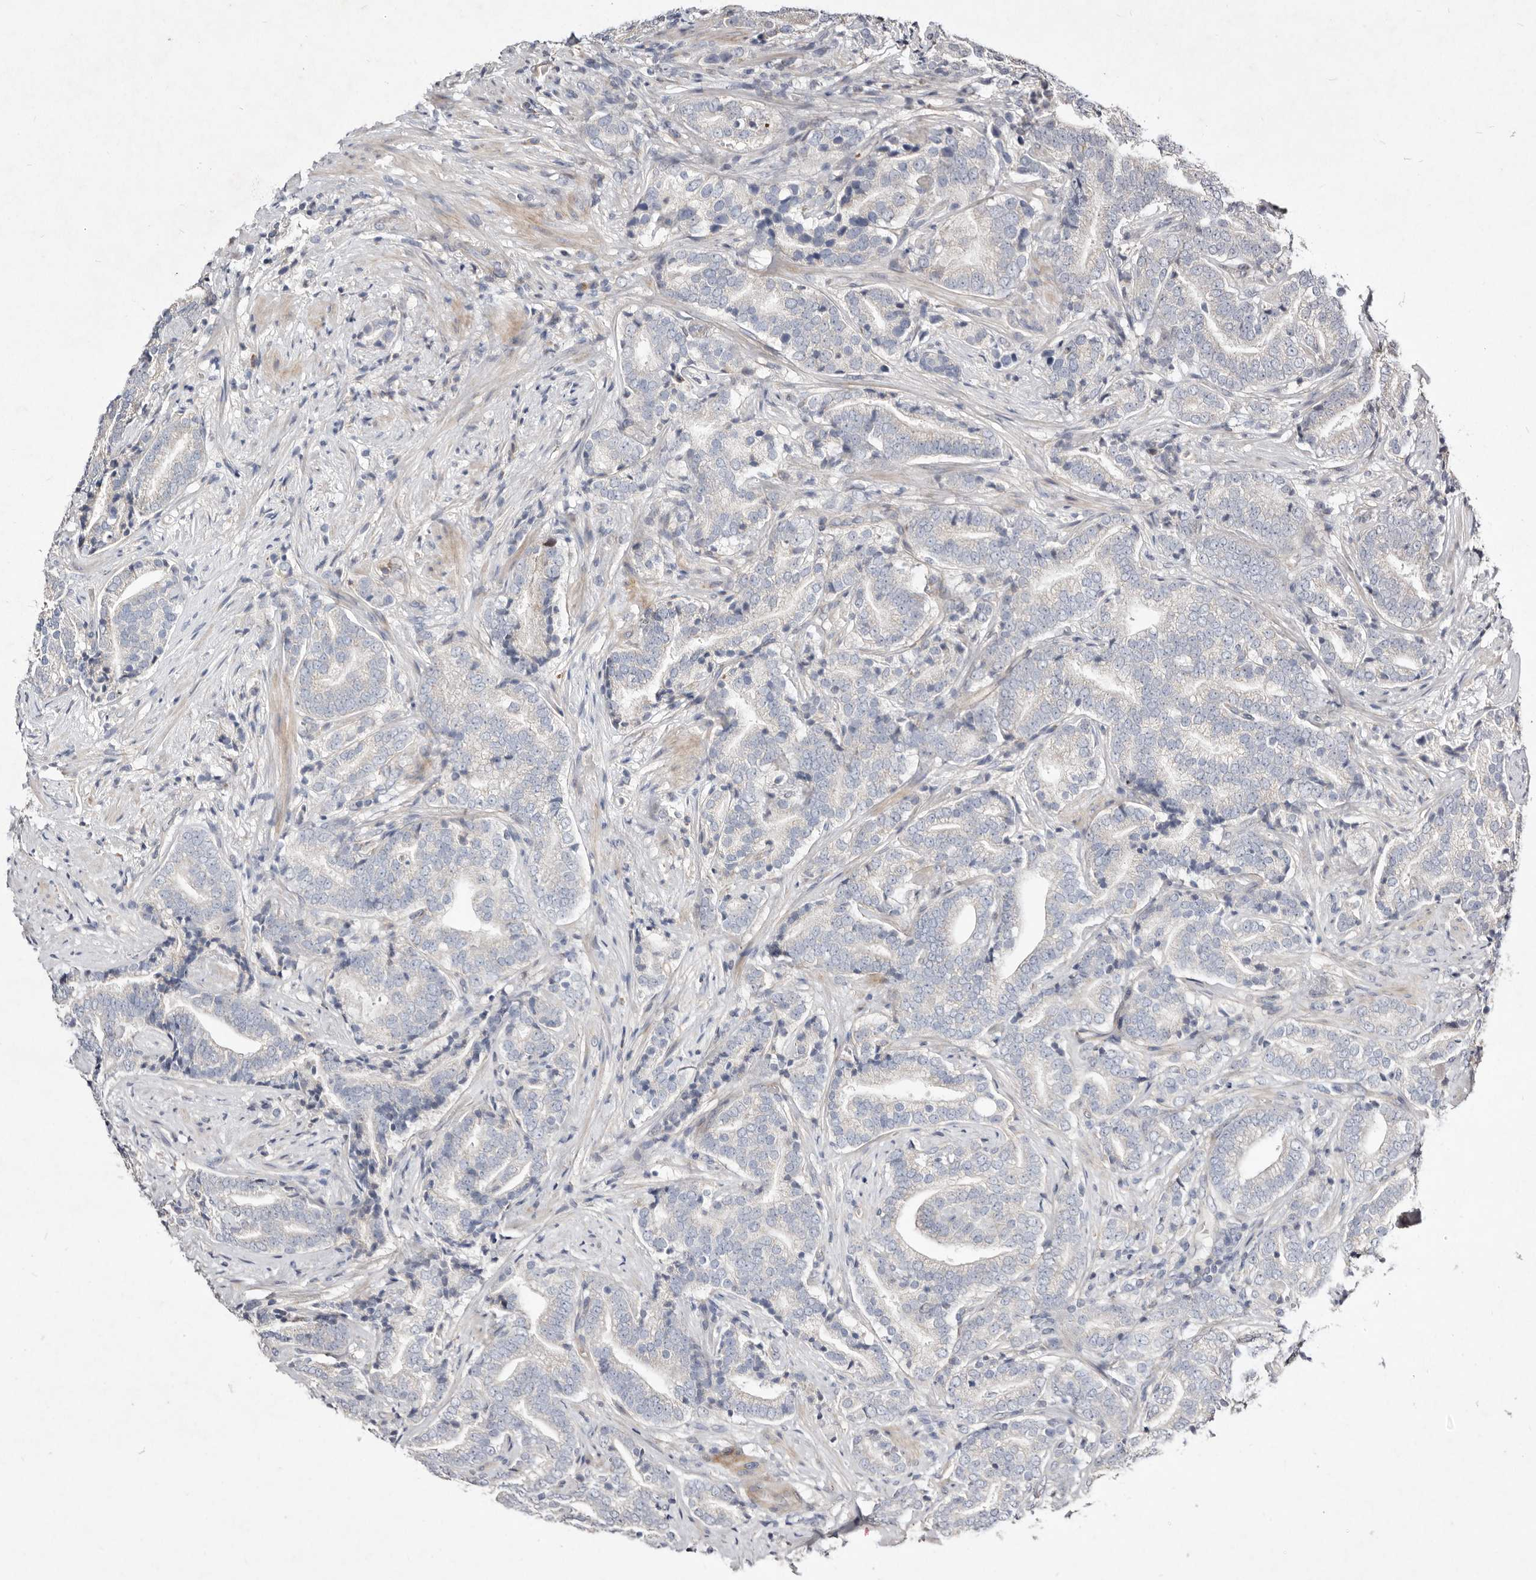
{"staining": {"intensity": "negative", "quantity": "none", "location": "none"}, "tissue": "prostate cancer", "cell_type": "Tumor cells", "image_type": "cancer", "snomed": [{"axis": "morphology", "description": "Adenocarcinoma, High grade"}, {"axis": "topography", "description": "Prostate"}], "caption": "Prostate cancer stained for a protein using immunohistochemistry exhibits no staining tumor cells.", "gene": "SLC25A20", "patient": {"sex": "male", "age": 57}}